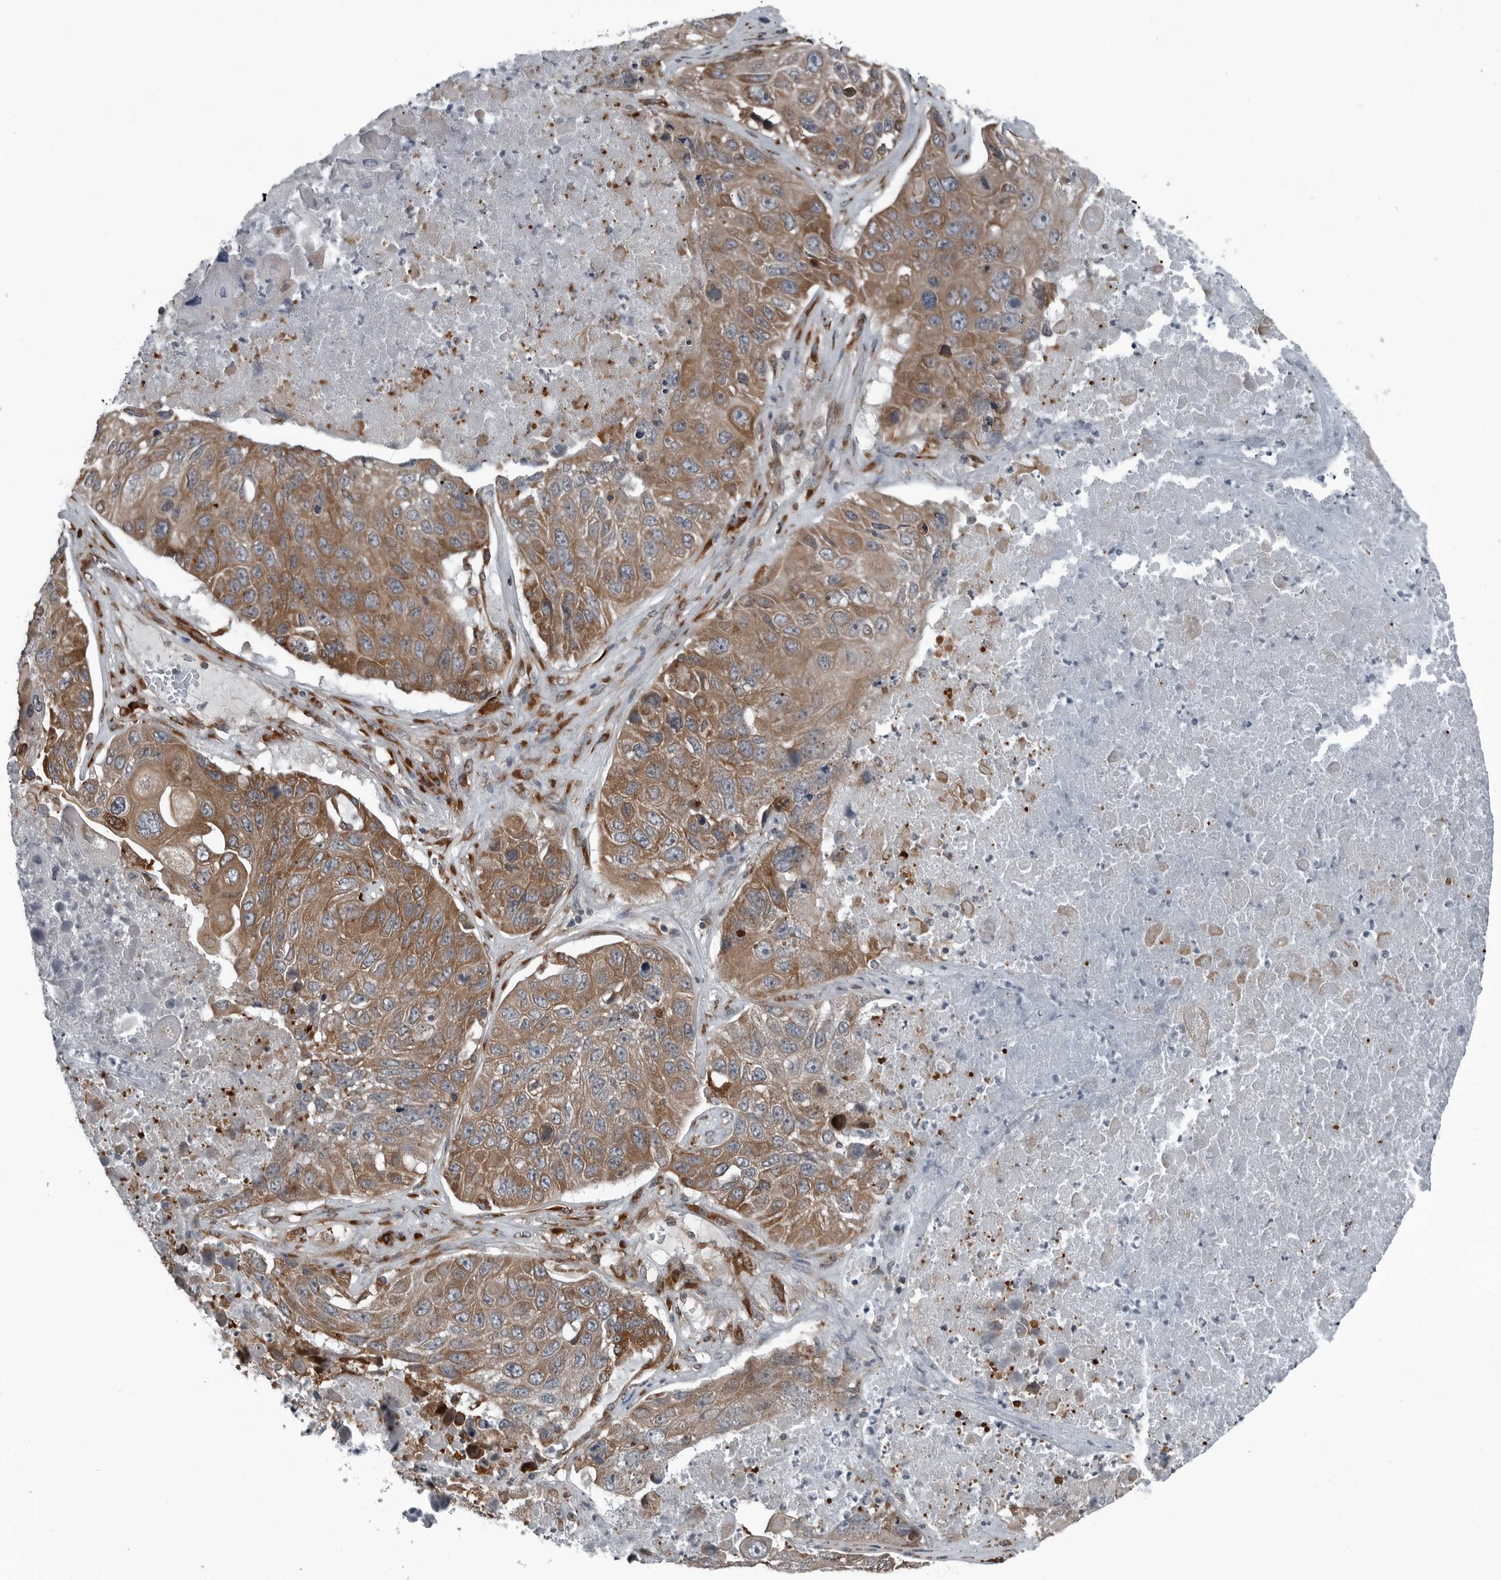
{"staining": {"intensity": "moderate", "quantity": ">75%", "location": "cytoplasmic/membranous"}, "tissue": "lung cancer", "cell_type": "Tumor cells", "image_type": "cancer", "snomed": [{"axis": "morphology", "description": "Squamous cell carcinoma, NOS"}, {"axis": "topography", "description": "Lung"}], "caption": "Squamous cell carcinoma (lung) stained with immunohistochemistry (IHC) reveals moderate cytoplasmic/membranous staining in about >75% of tumor cells. (DAB (3,3'-diaminobenzidine) IHC with brightfield microscopy, high magnification).", "gene": "CEP85", "patient": {"sex": "male", "age": 61}}